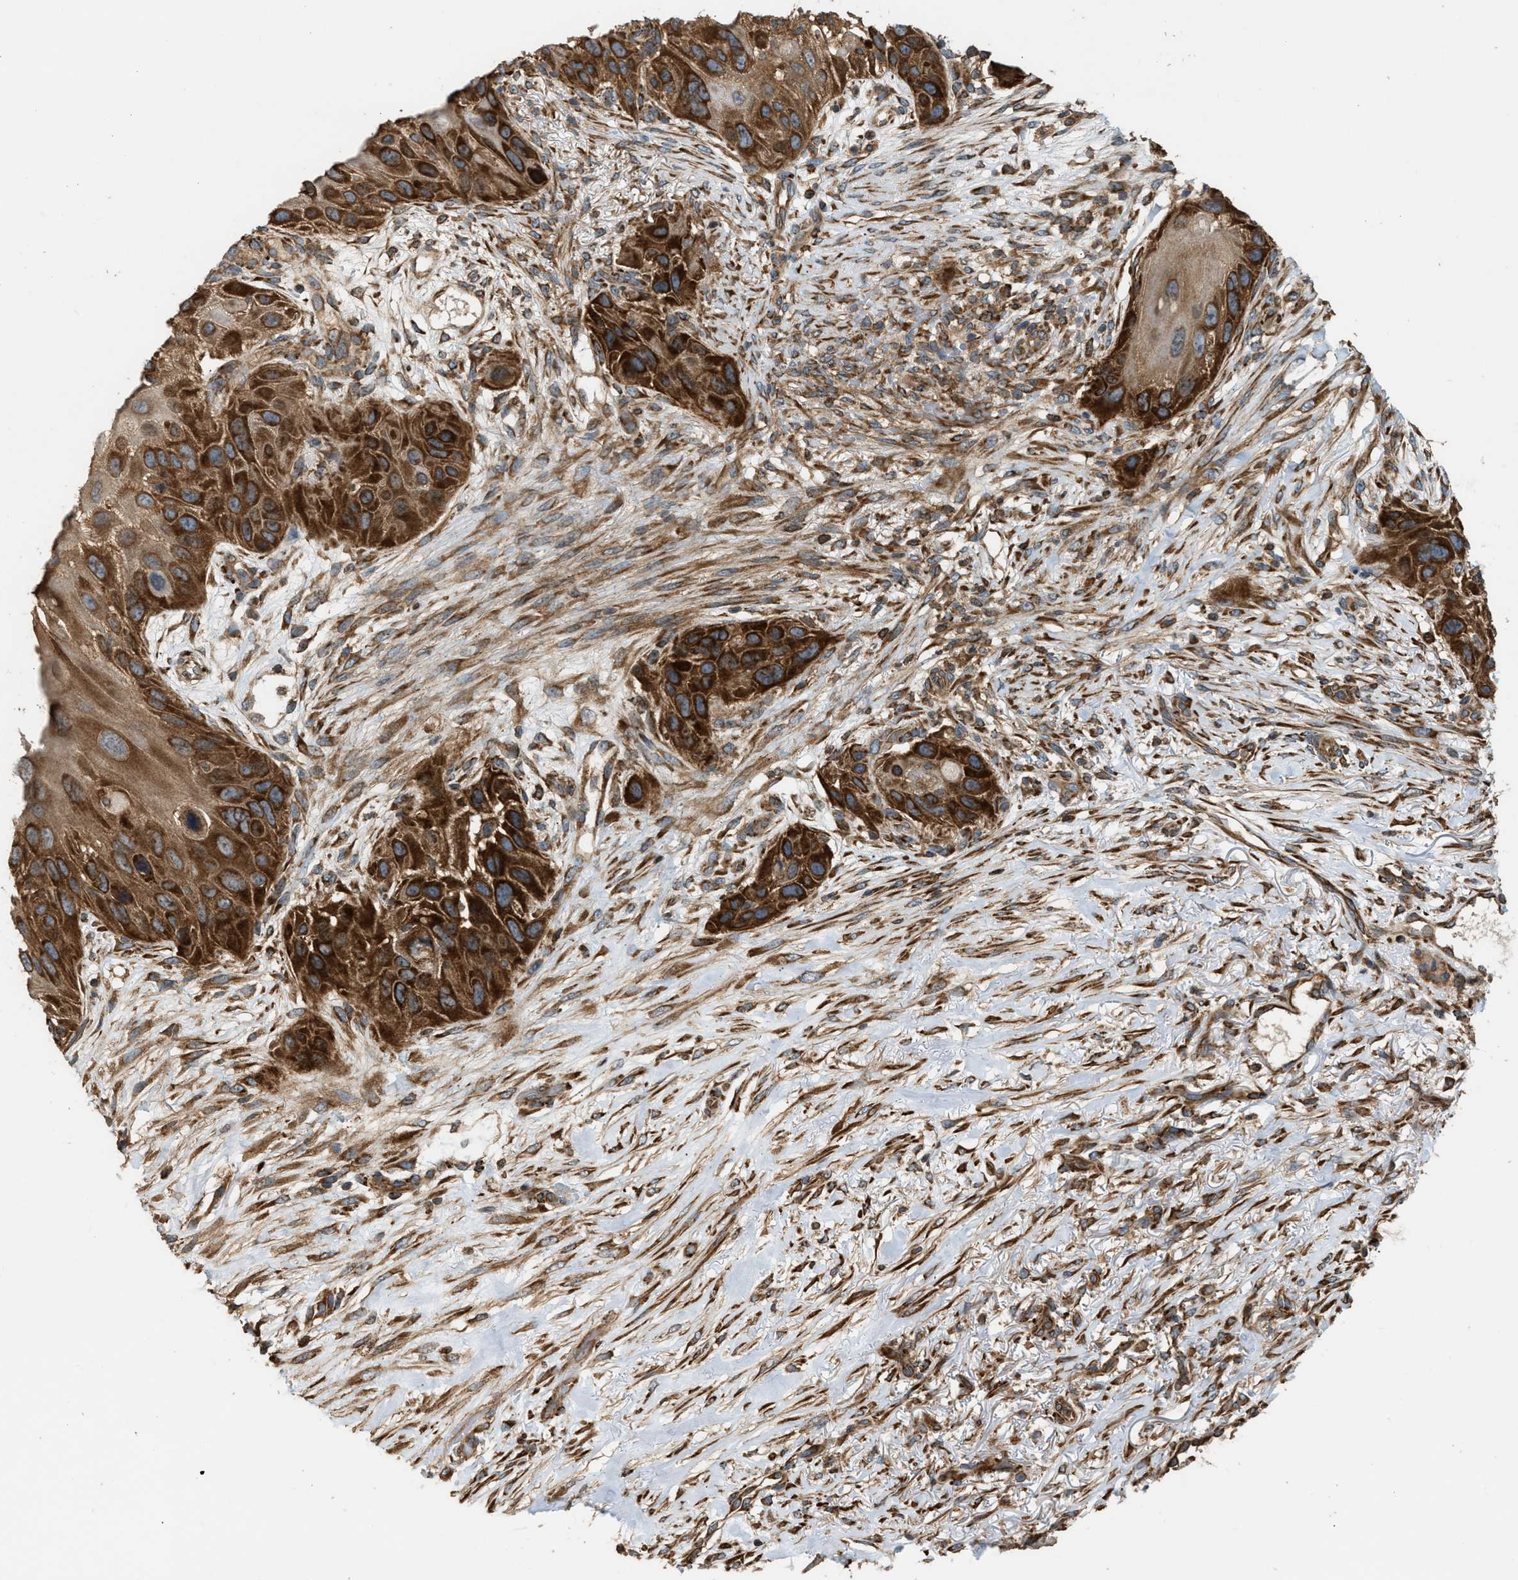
{"staining": {"intensity": "strong", "quantity": ">75%", "location": "cytoplasmic/membranous"}, "tissue": "skin cancer", "cell_type": "Tumor cells", "image_type": "cancer", "snomed": [{"axis": "morphology", "description": "Squamous cell carcinoma, NOS"}, {"axis": "topography", "description": "Skin"}], "caption": "Human skin cancer (squamous cell carcinoma) stained for a protein (brown) exhibits strong cytoplasmic/membranous positive positivity in approximately >75% of tumor cells.", "gene": "BAIAP2L1", "patient": {"sex": "female", "age": 77}}